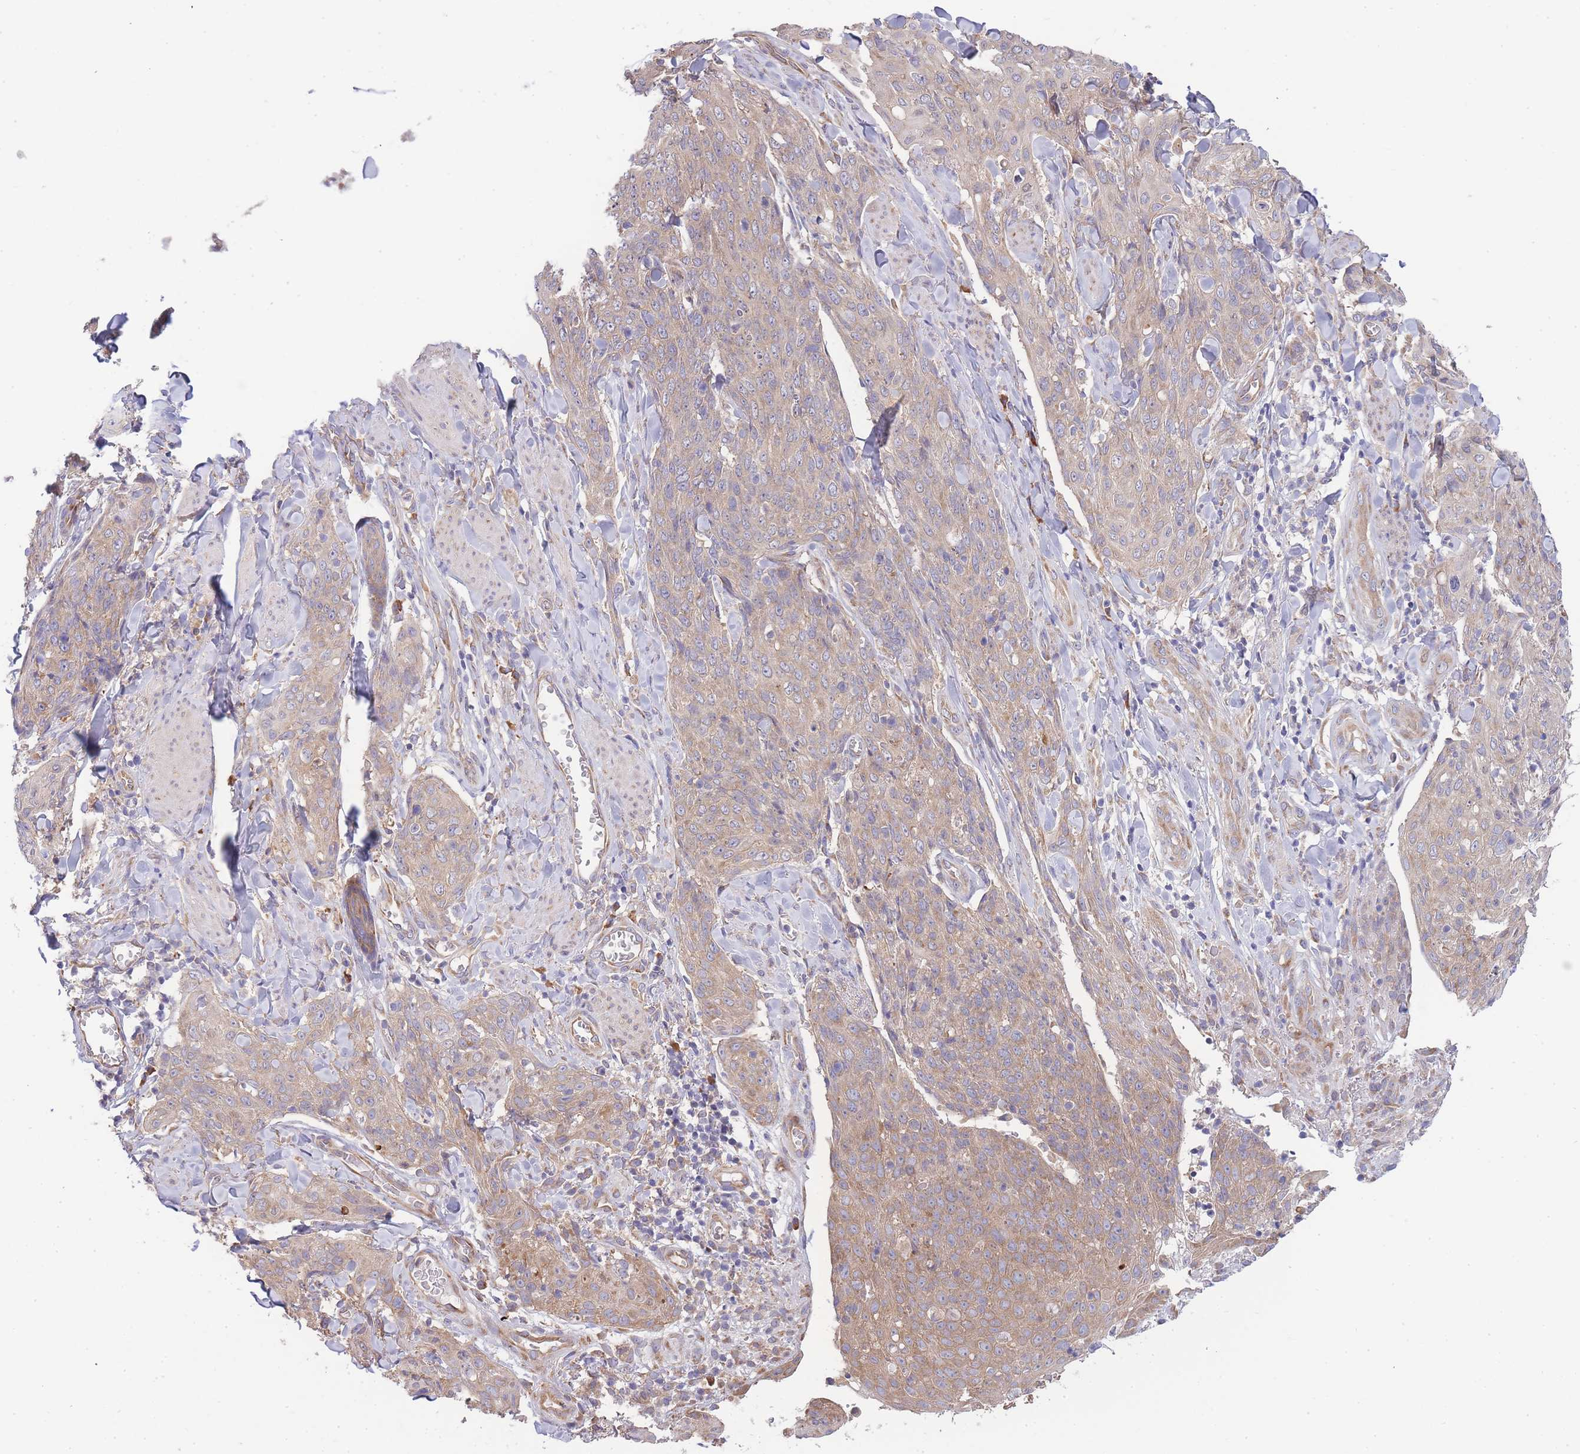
{"staining": {"intensity": "weak", "quantity": ">75%", "location": "cytoplasmic/membranous"}, "tissue": "skin cancer", "cell_type": "Tumor cells", "image_type": "cancer", "snomed": [{"axis": "morphology", "description": "Squamous cell carcinoma, NOS"}, {"axis": "topography", "description": "Skin"}, {"axis": "topography", "description": "Vulva"}], "caption": "Skin cancer (squamous cell carcinoma) stained for a protein displays weak cytoplasmic/membranous positivity in tumor cells.", "gene": "BEX1", "patient": {"sex": "female", "age": 85}}